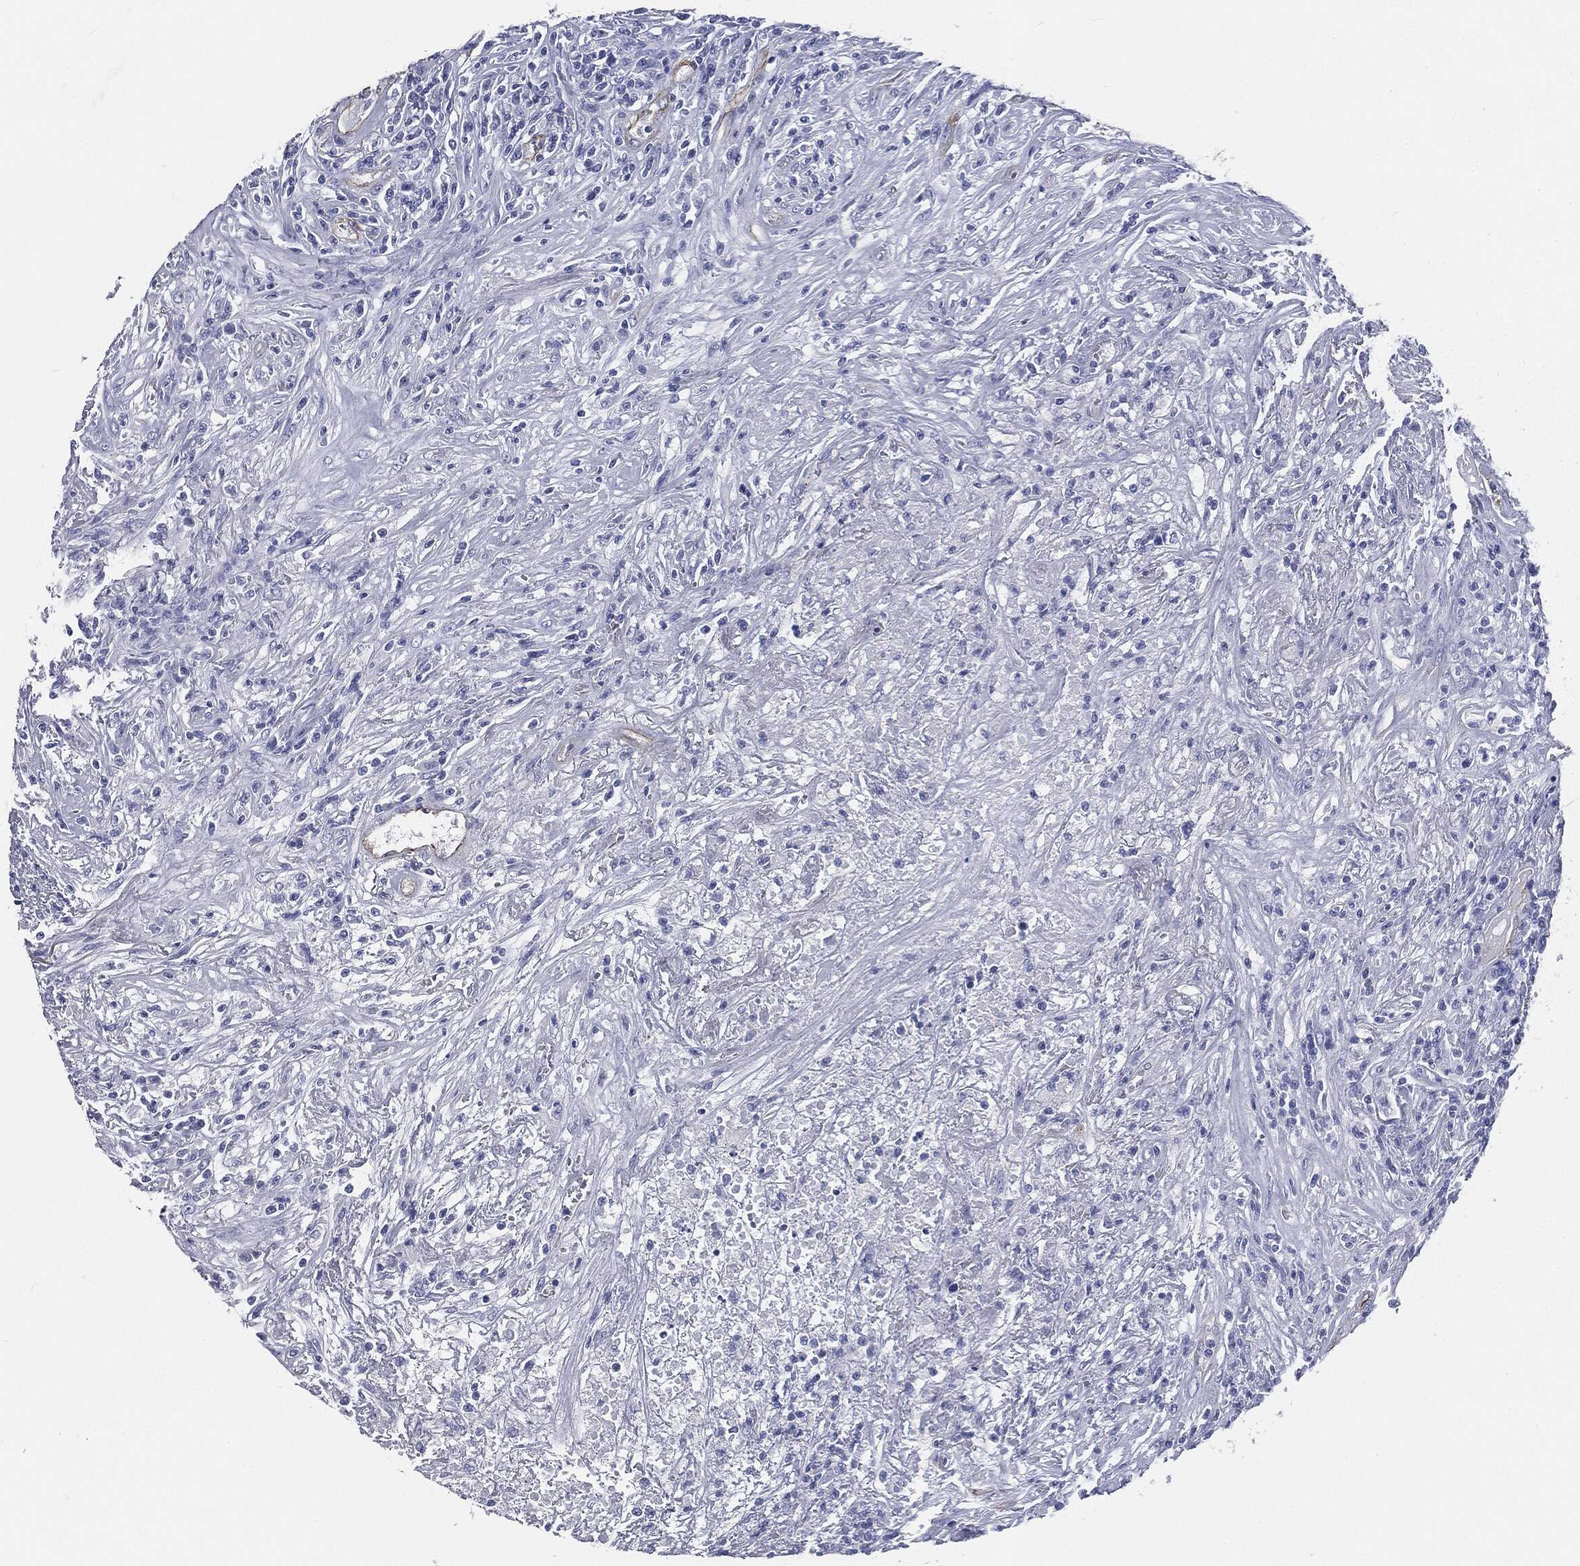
{"staining": {"intensity": "negative", "quantity": "none", "location": "none"}, "tissue": "lymphoma", "cell_type": "Tumor cells", "image_type": "cancer", "snomed": [{"axis": "morphology", "description": "Malignant lymphoma, non-Hodgkin's type, High grade"}, {"axis": "topography", "description": "Lung"}], "caption": "The image demonstrates no staining of tumor cells in lymphoma.", "gene": "MUC5AC", "patient": {"sex": "male", "age": 79}}